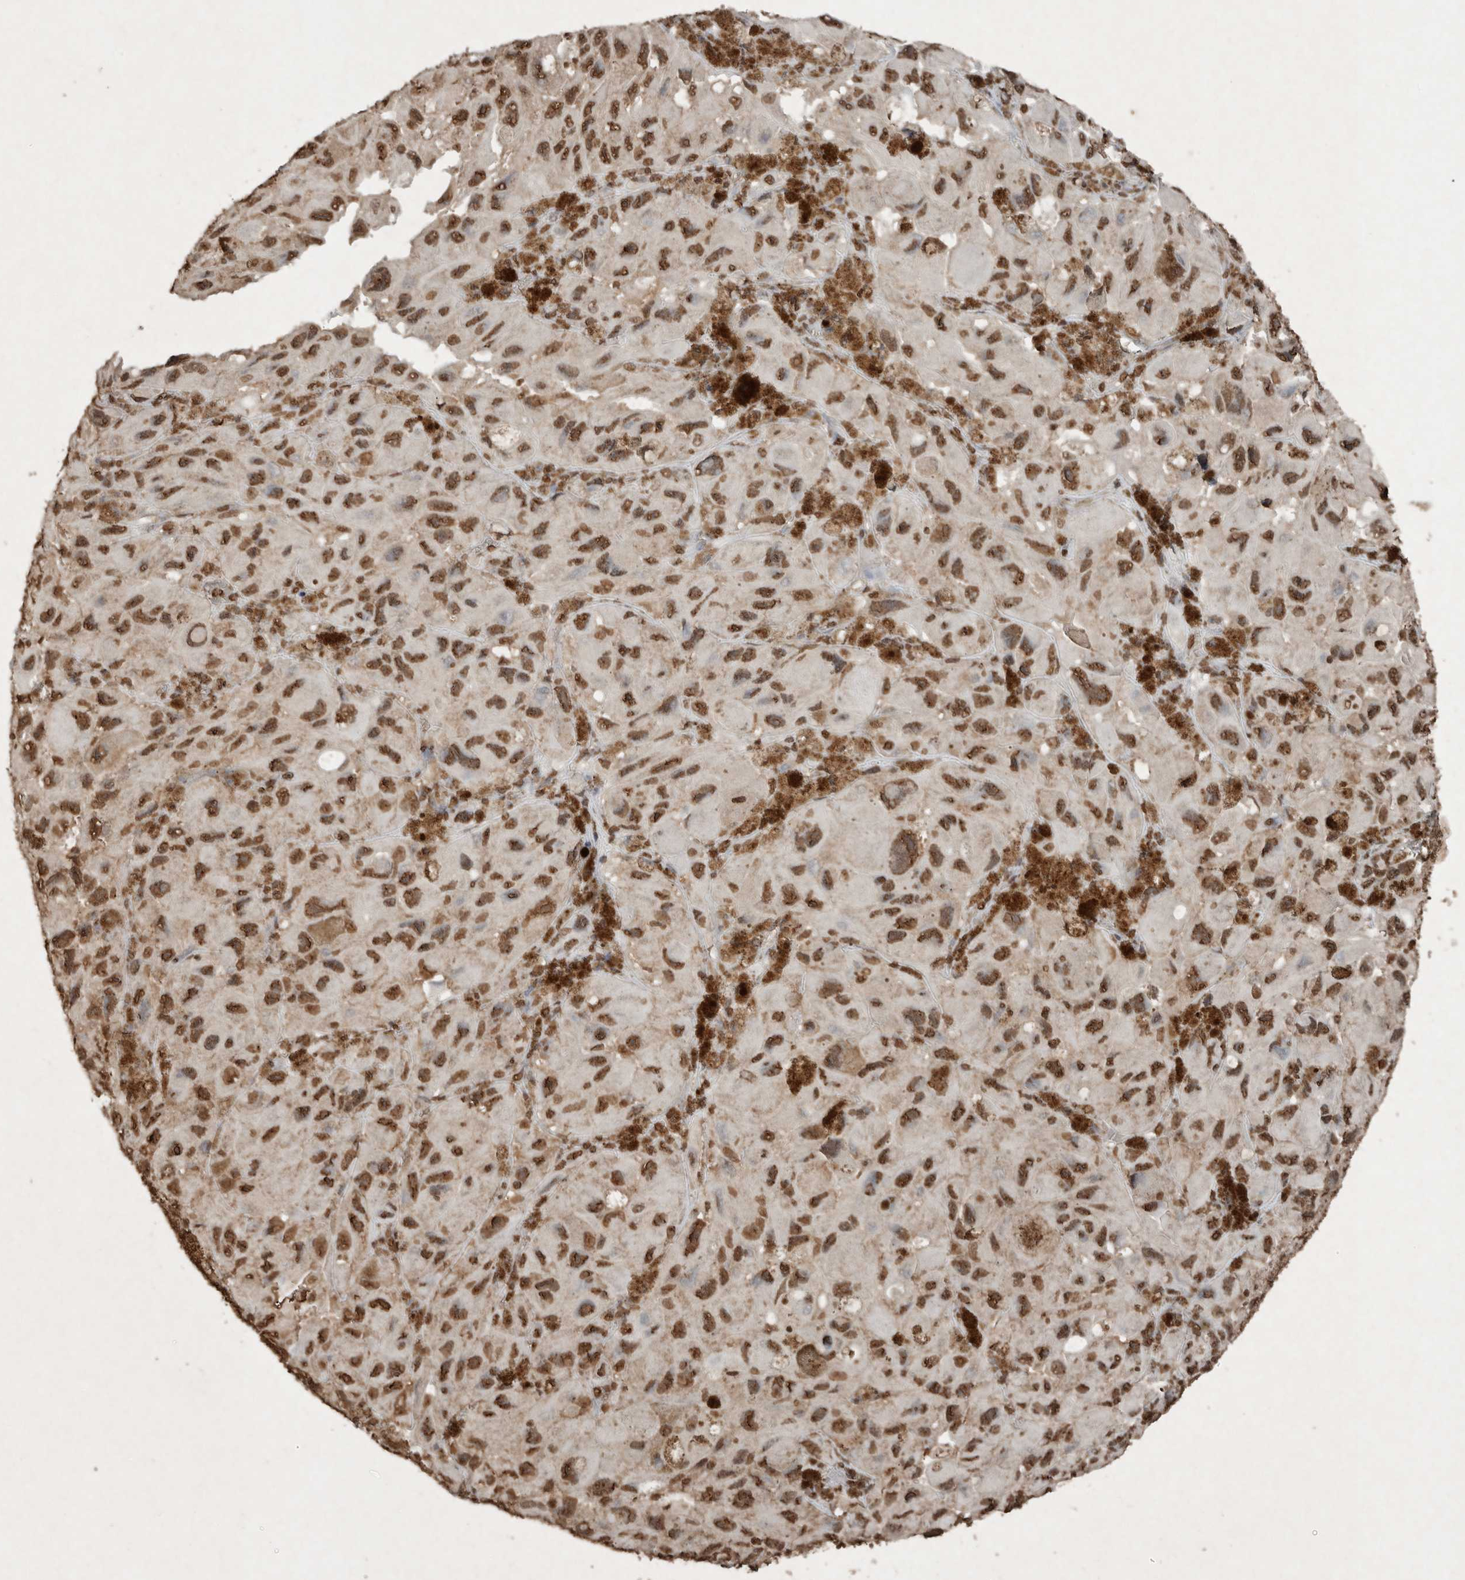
{"staining": {"intensity": "moderate", "quantity": ">75%", "location": "nuclear"}, "tissue": "melanoma", "cell_type": "Tumor cells", "image_type": "cancer", "snomed": [{"axis": "morphology", "description": "Malignant melanoma, NOS"}, {"axis": "topography", "description": "Skin"}], "caption": "This is a histology image of immunohistochemistry (IHC) staining of malignant melanoma, which shows moderate staining in the nuclear of tumor cells.", "gene": "FSTL3", "patient": {"sex": "female", "age": 73}}